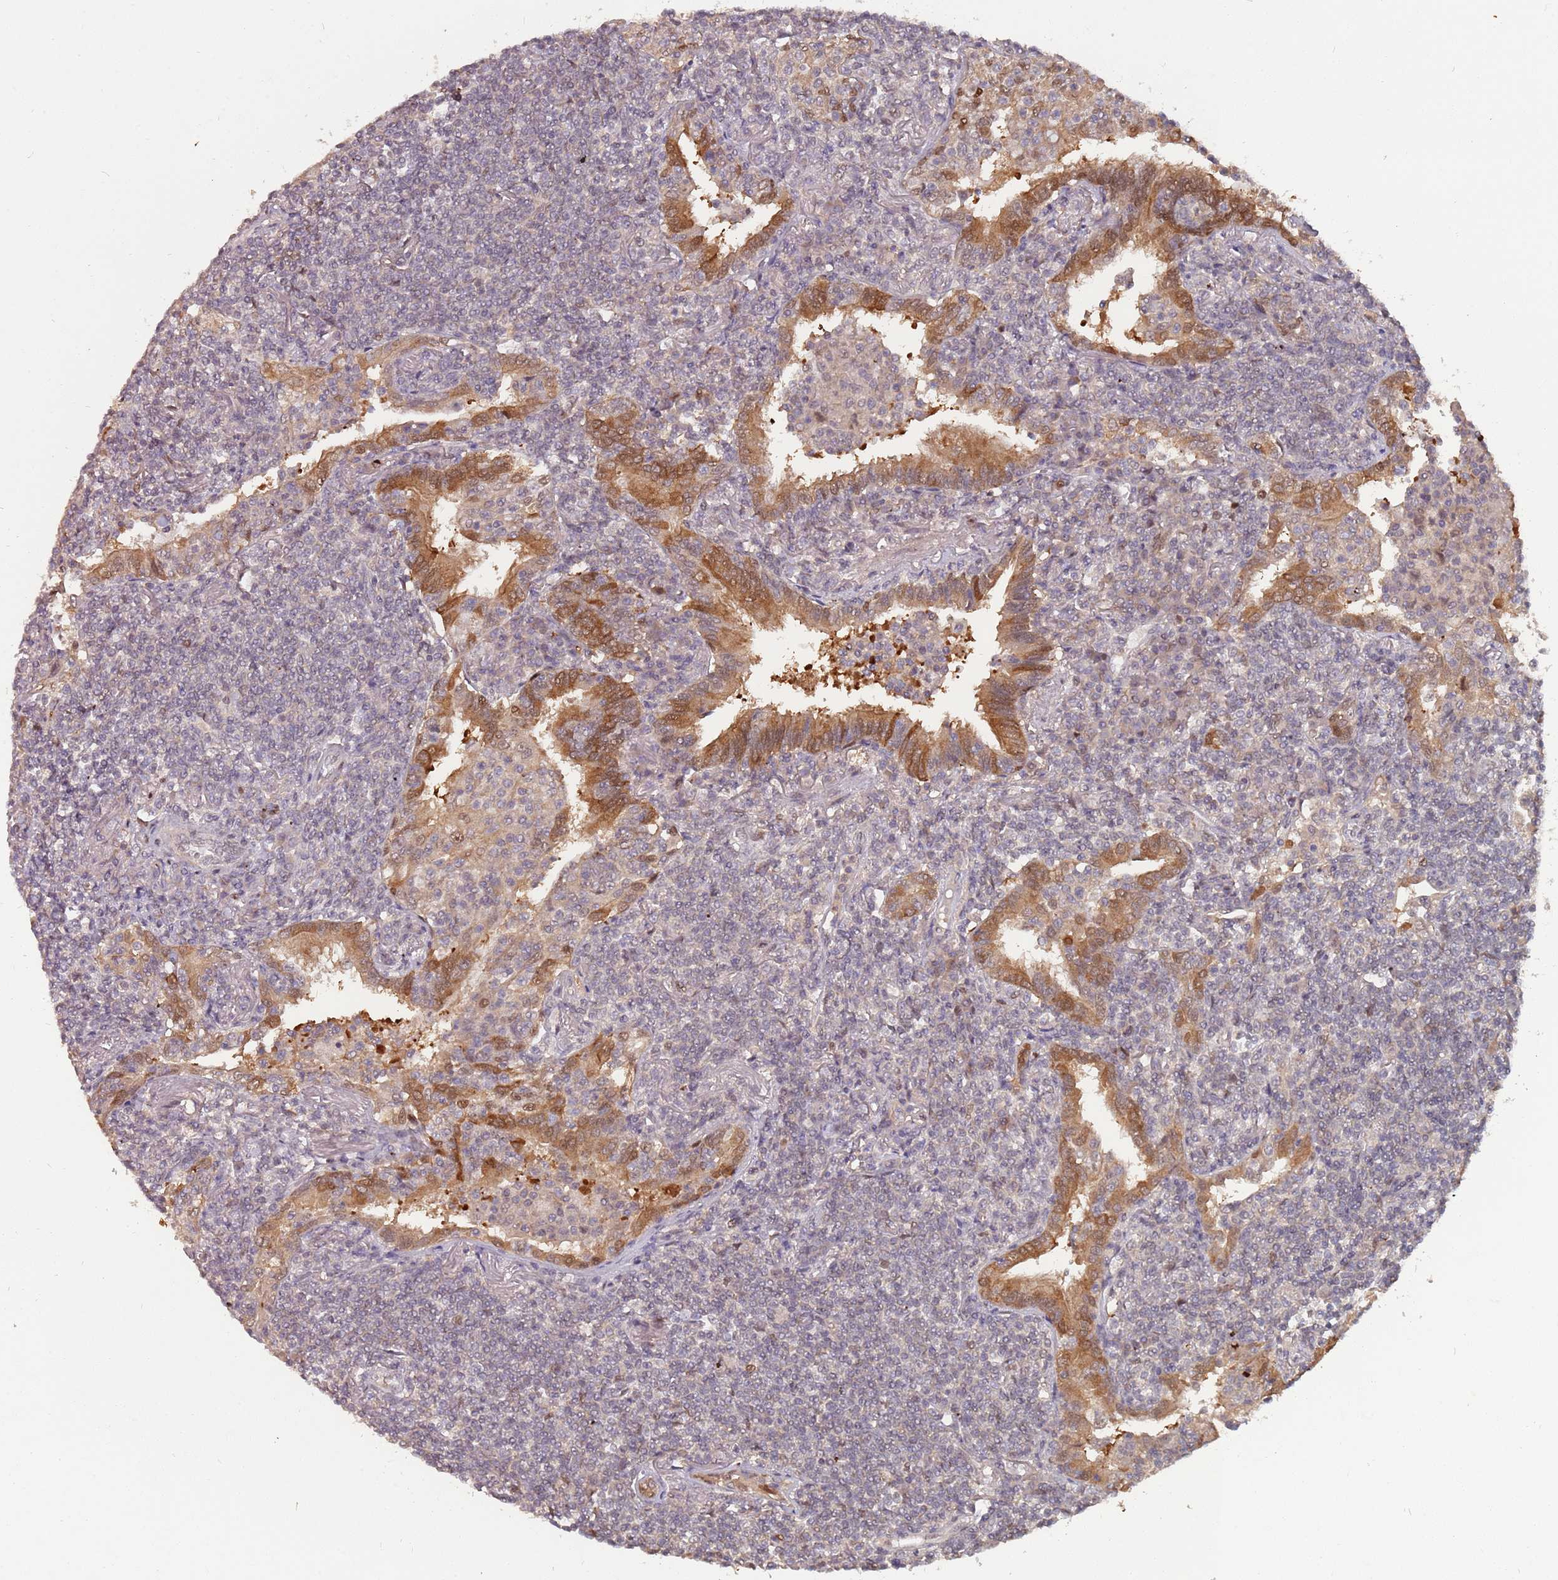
{"staining": {"intensity": "negative", "quantity": "none", "location": "none"}, "tissue": "lymphoma", "cell_type": "Tumor cells", "image_type": "cancer", "snomed": [{"axis": "morphology", "description": "Malignant lymphoma, non-Hodgkin's type, Low grade"}, {"axis": "topography", "description": "Lung"}], "caption": "This micrograph is of low-grade malignant lymphoma, non-Hodgkin's type stained with IHC to label a protein in brown with the nuclei are counter-stained blue. There is no positivity in tumor cells.", "gene": "ZBTB5", "patient": {"sex": "female", "age": 71}}